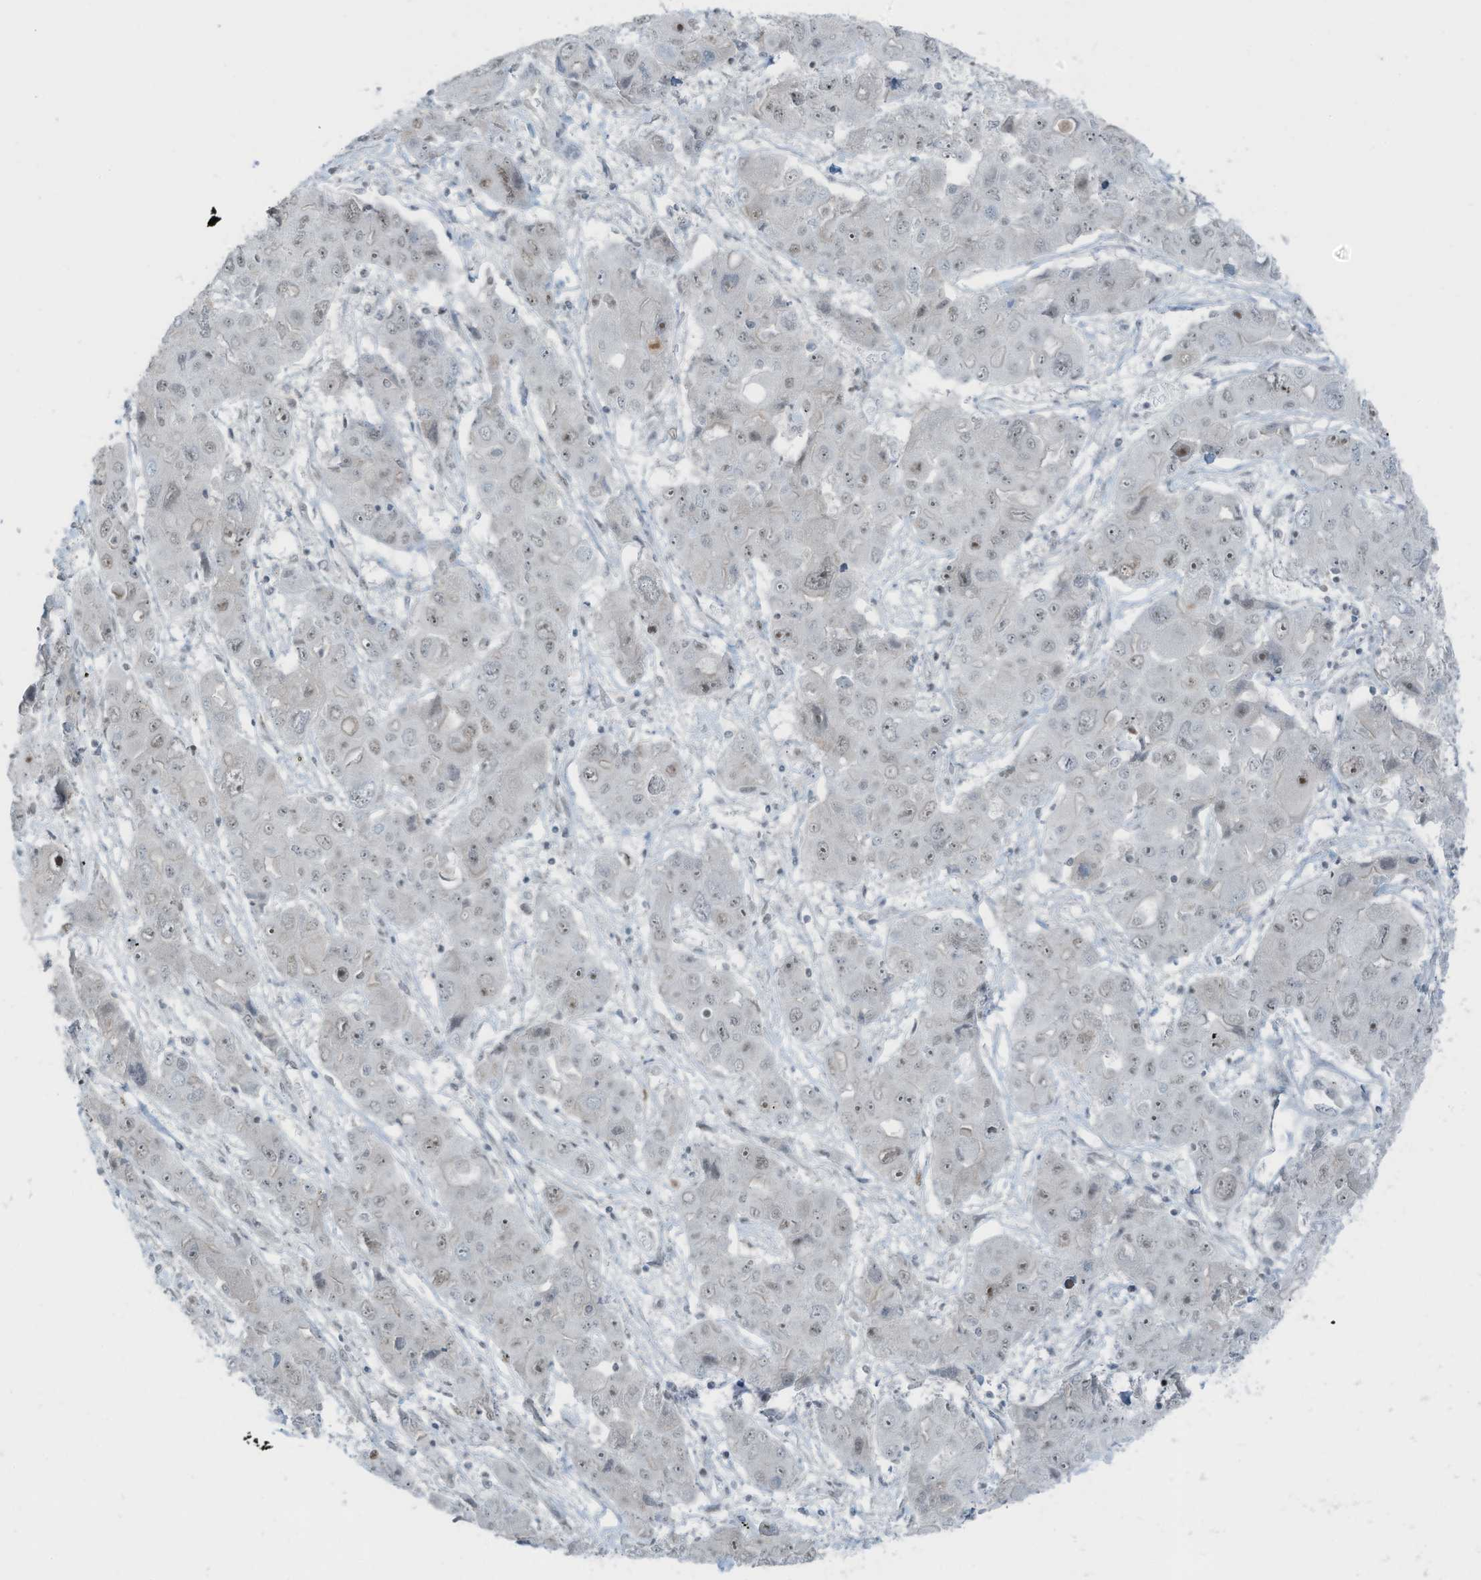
{"staining": {"intensity": "weak", "quantity": "<25%", "location": "nuclear"}, "tissue": "liver cancer", "cell_type": "Tumor cells", "image_type": "cancer", "snomed": [{"axis": "morphology", "description": "Cholangiocarcinoma"}, {"axis": "topography", "description": "Liver"}], "caption": "Liver cancer (cholangiocarcinoma) was stained to show a protein in brown. There is no significant positivity in tumor cells. Brightfield microscopy of immunohistochemistry (IHC) stained with DAB (brown) and hematoxylin (blue), captured at high magnification.", "gene": "WRNIP1", "patient": {"sex": "male", "age": 67}}